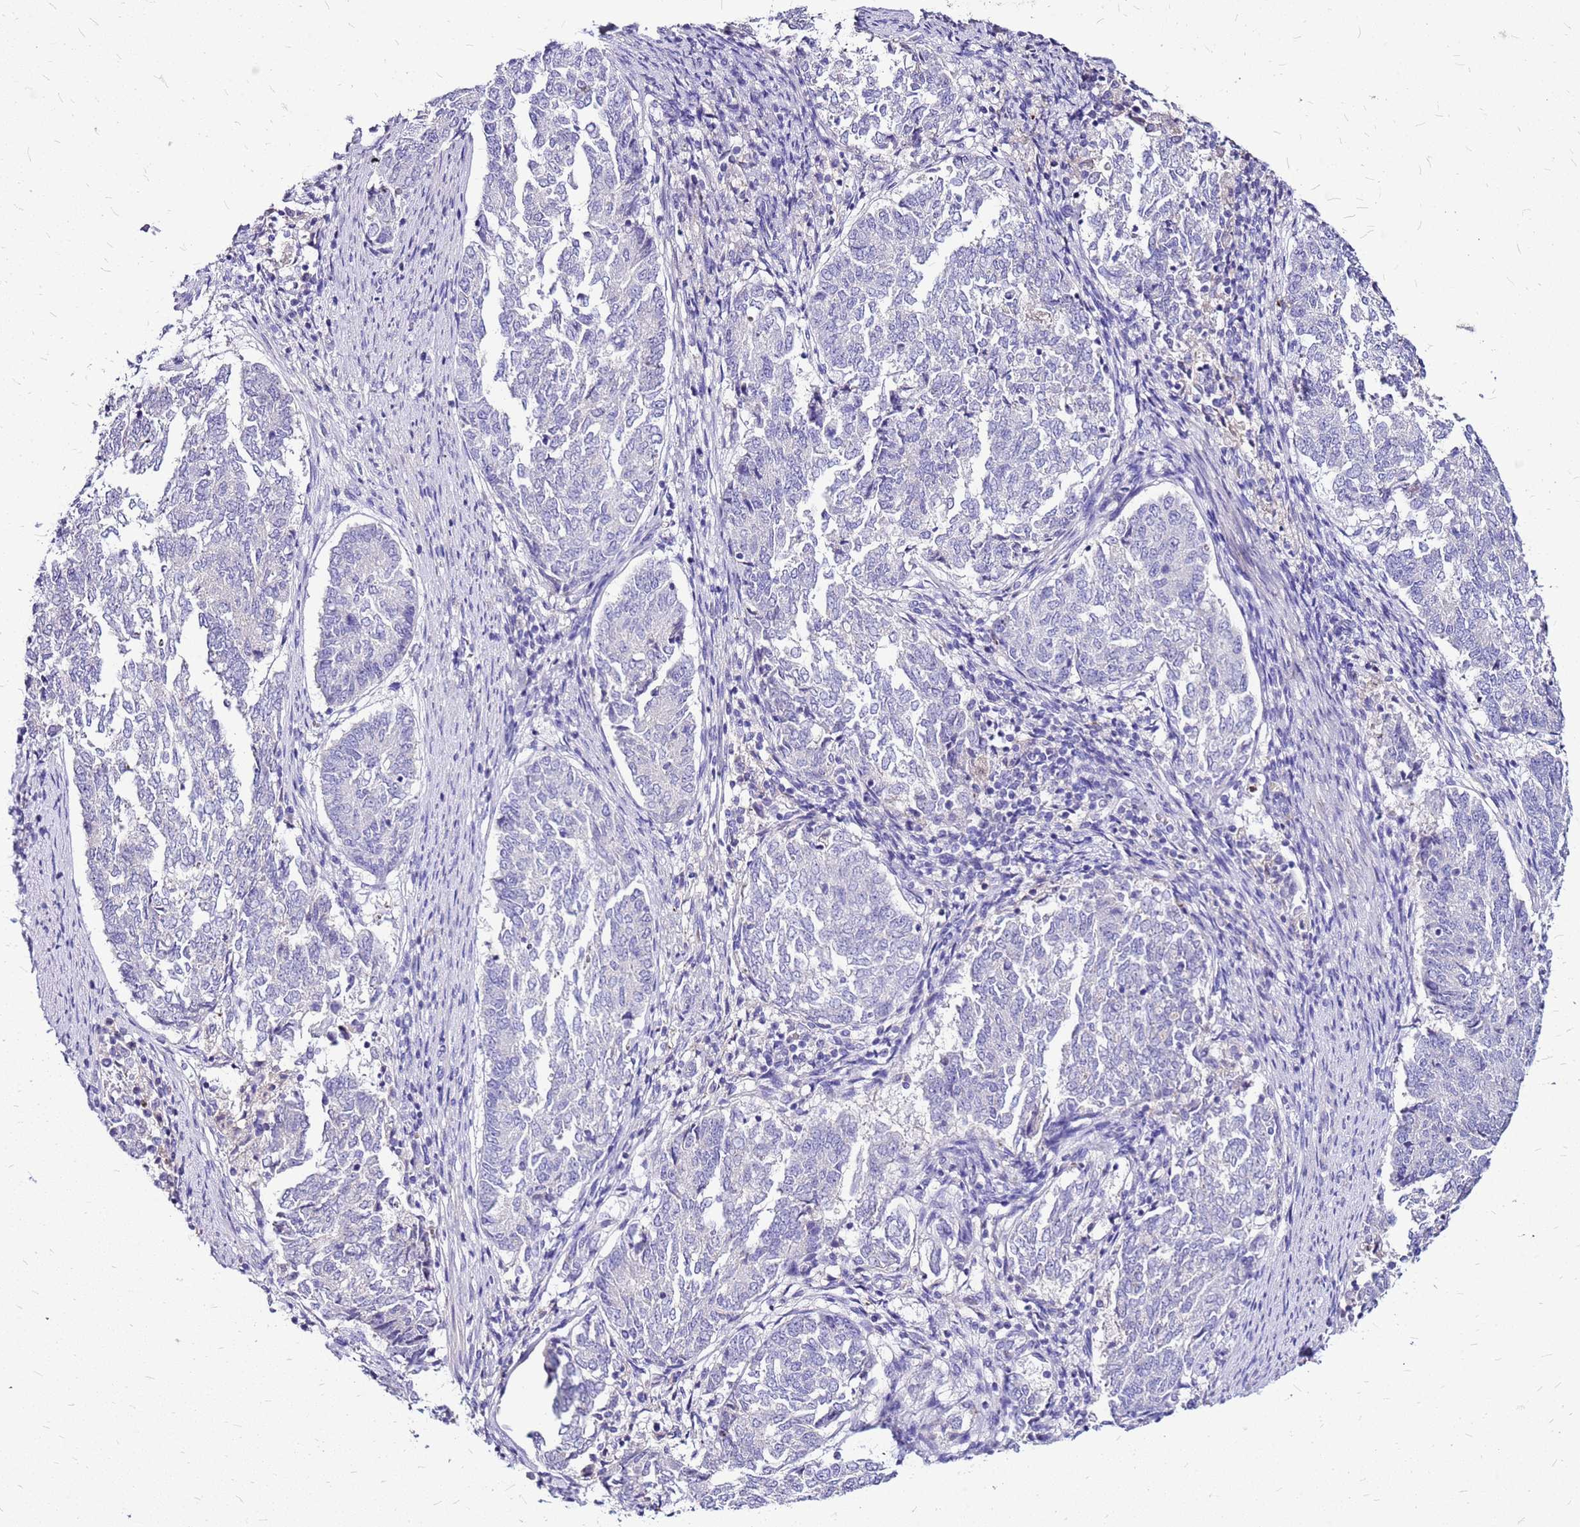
{"staining": {"intensity": "negative", "quantity": "none", "location": "none"}, "tissue": "endometrial cancer", "cell_type": "Tumor cells", "image_type": "cancer", "snomed": [{"axis": "morphology", "description": "Adenocarcinoma, NOS"}, {"axis": "topography", "description": "Endometrium"}], "caption": "Immunohistochemical staining of endometrial cancer (adenocarcinoma) exhibits no significant expression in tumor cells. Nuclei are stained in blue.", "gene": "DCDC2B", "patient": {"sex": "female", "age": 80}}